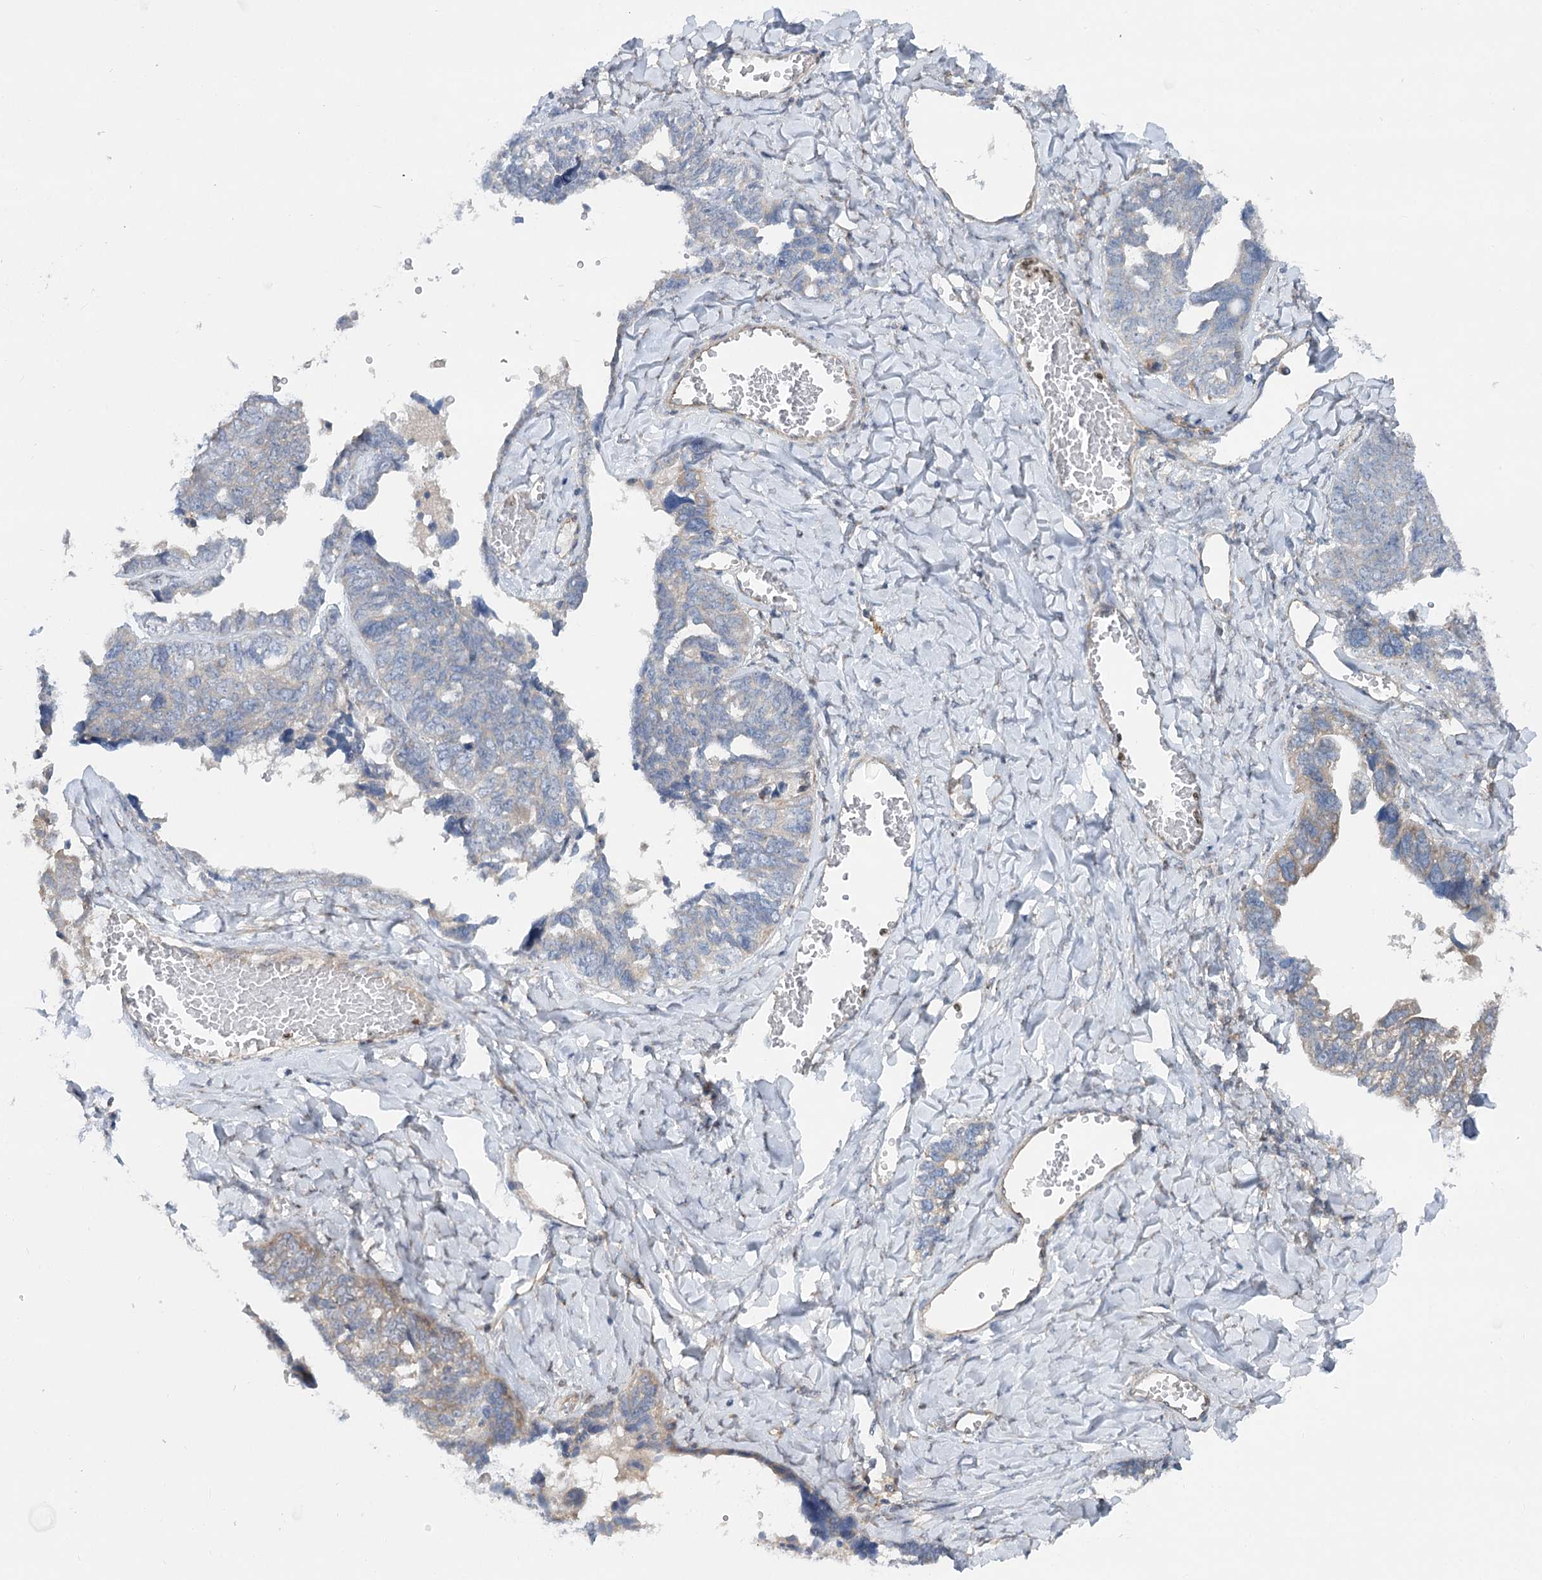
{"staining": {"intensity": "weak", "quantity": "<25%", "location": "cytoplasmic/membranous"}, "tissue": "ovarian cancer", "cell_type": "Tumor cells", "image_type": "cancer", "snomed": [{"axis": "morphology", "description": "Cystadenocarcinoma, serous, NOS"}, {"axis": "topography", "description": "Ovary"}], "caption": "A high-resolution image shows immunohistochemistry (IHC) staining of ovarian serous cystadenocarcinoma, which exhibits no significant expression in tumor cells.", "gene": "SCN11A", "patient": {"sex": "female", "age": 79}}